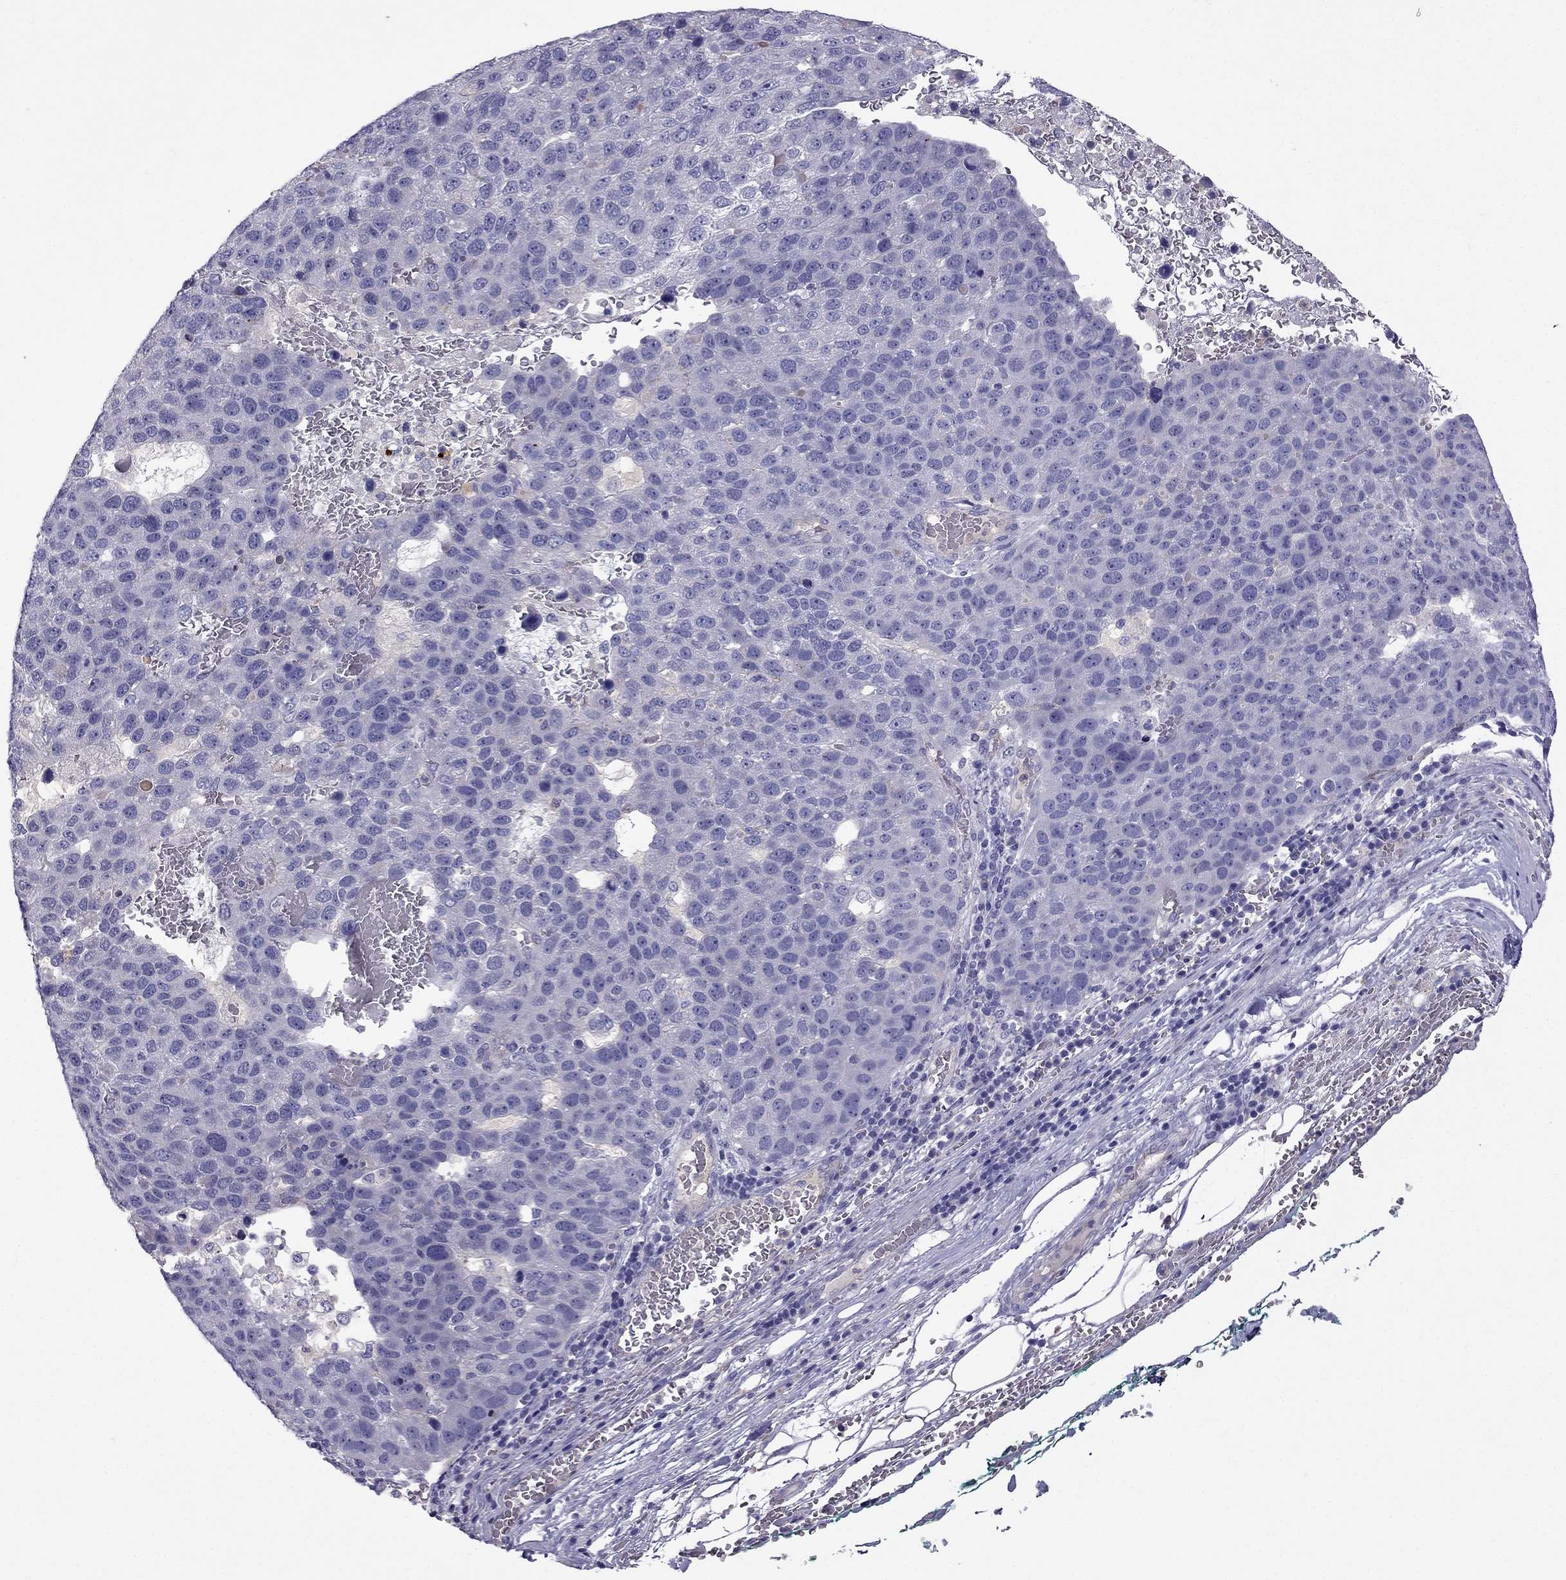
{"staining": {"intensity": "negative", "quantity": "none", "location": "none"}, "tissue": "pancreatic cancer", "cell_type": "Tumor cells", "image_type": "cancer", "snomed": [{"axis": "morphology", "description": "Adenocarcinoma, NOS"}, {"axis": "topography", "description": "Pancreas"}], "caption": "Human adenocarcinoma (pancreatic) stained for a protein using immunohistochemistry reveals no expression in tumor cells.", "gene": "STOML3", "patient": {"sex": "female", "age": 61}}